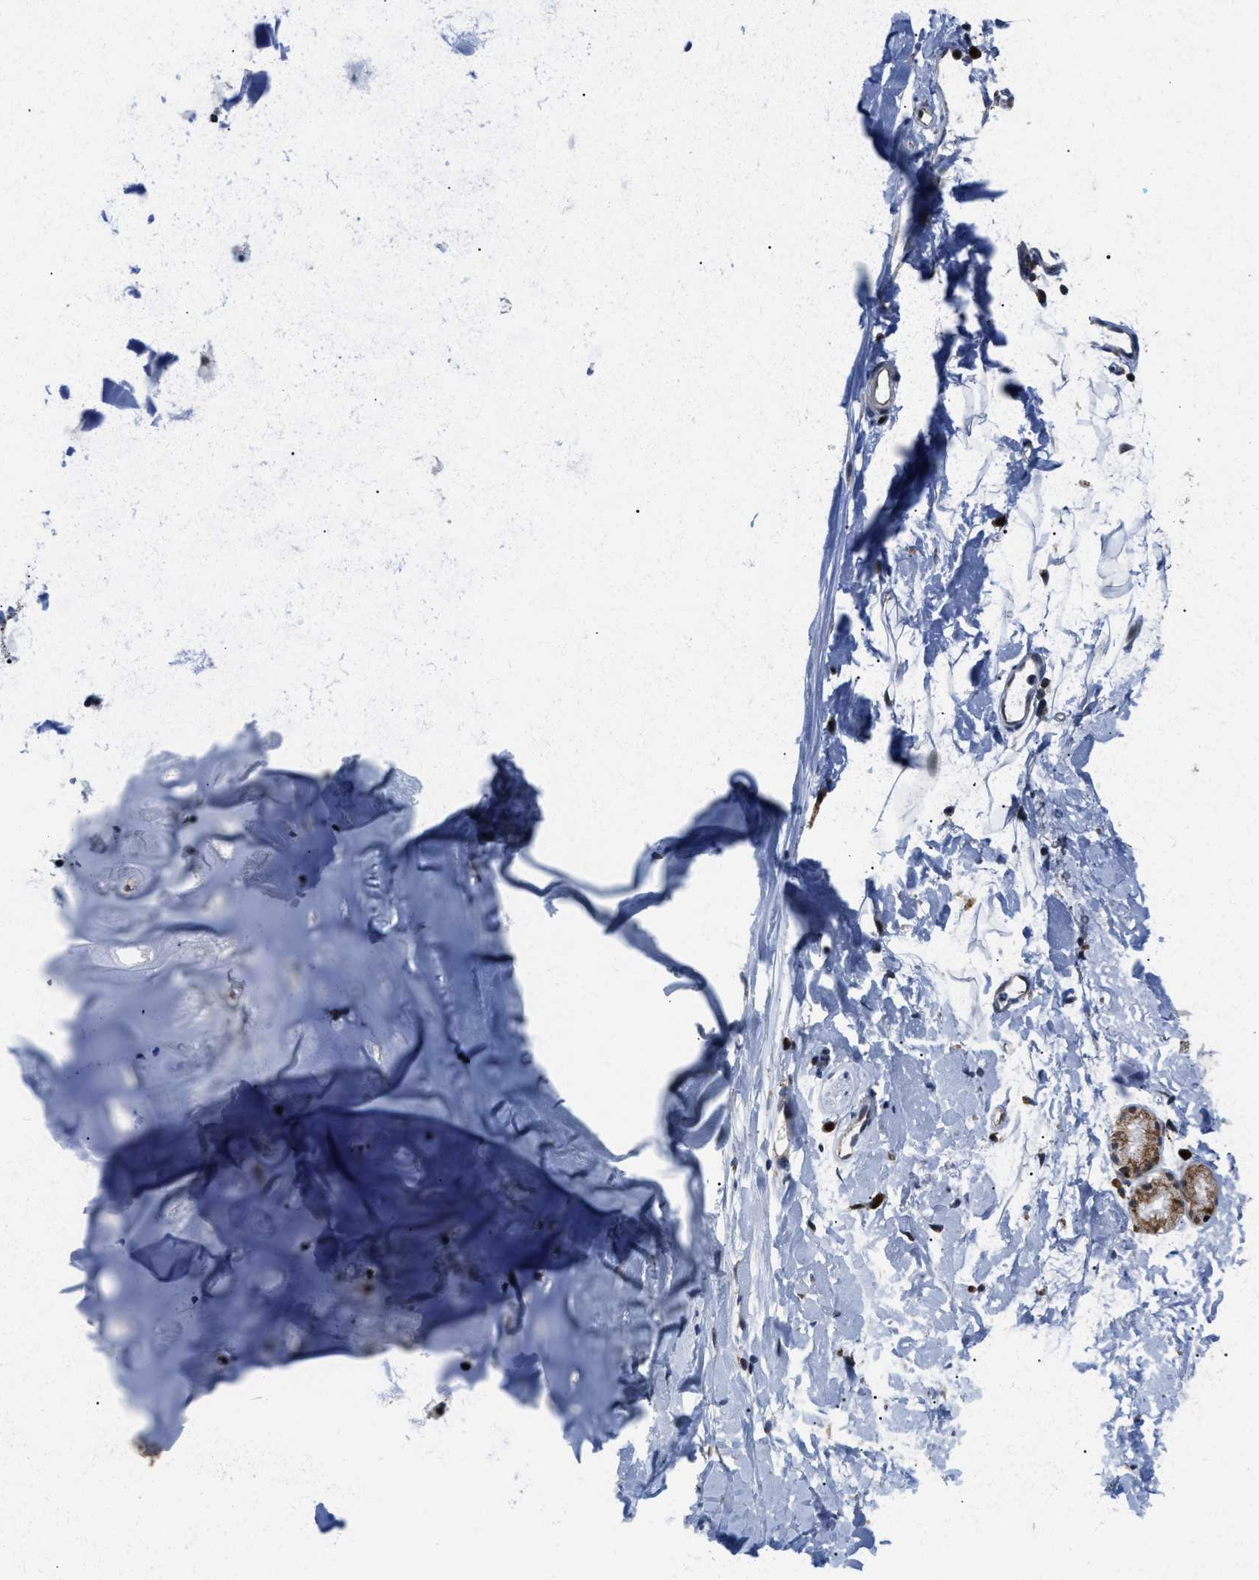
{"staining": {"intensity": "negative", "quantity": "none", "location": "none"}, "tissue": "adipose tissue", "cell_type": "Adipocytes", "image_type": "normal", "snomed": [{"axis": "morphology", "description": "Normal tissue, NOS"}, {"axis": "topography", "description": "Cartilage tissue"}, {"axis": "topography", "description": "Bronchus"}], "caption": "A high-resolution histopathology image shows IHC staining of benign adipose tissue, which displays no significant staining in adipocytes. The staining was performed using DAB (3,3'-diaminobenzidine) to visualize the protein expression in brown, while the nuclei were stained in blue with hematoxylin (Magnification: 20x).", "gene": "AGO2", "patient": {"sex": "female", "age": 53}}